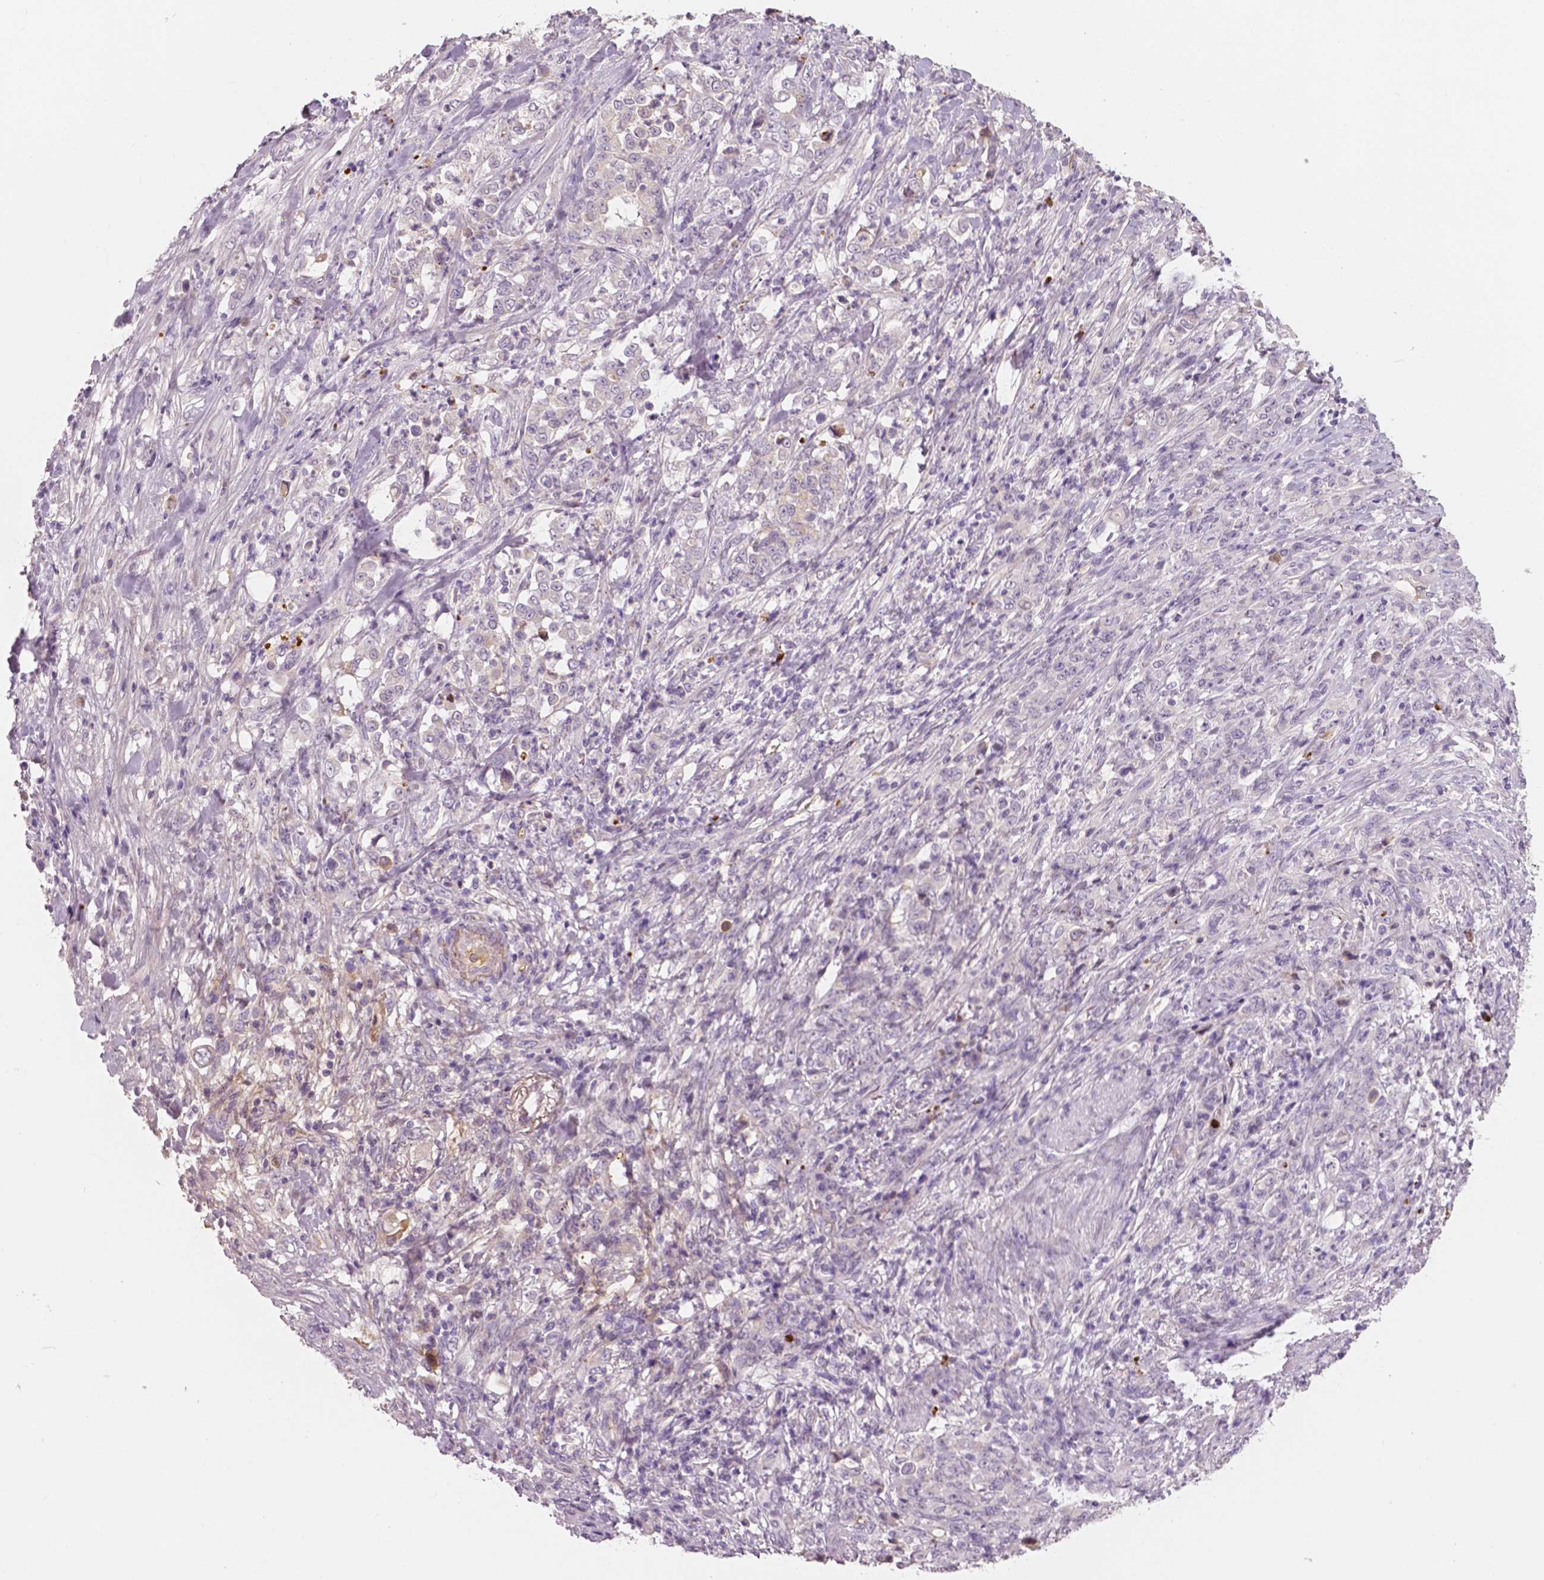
{"staining": {"intensity": "negative", "quantity": "none", "location": "none"}, "tissue": "stomach cancer", "cell_type": "Tumor cells", "image_type": "cancer", "snomed": [{"axis": "morphology", "description": "Adenocarcinoma, NOS"}, {"axis": "topography", "description": "Stomach"}], "caption": "Tumor cells show no significant positivity in stomach cancer (adenocarcinoma). (Brightfield microscopy of DAB (3,3'-diaminobenzidine) IHC at high magnification).", "gene": "APOA4", "patient": {"sex": "female", "age": 79}}